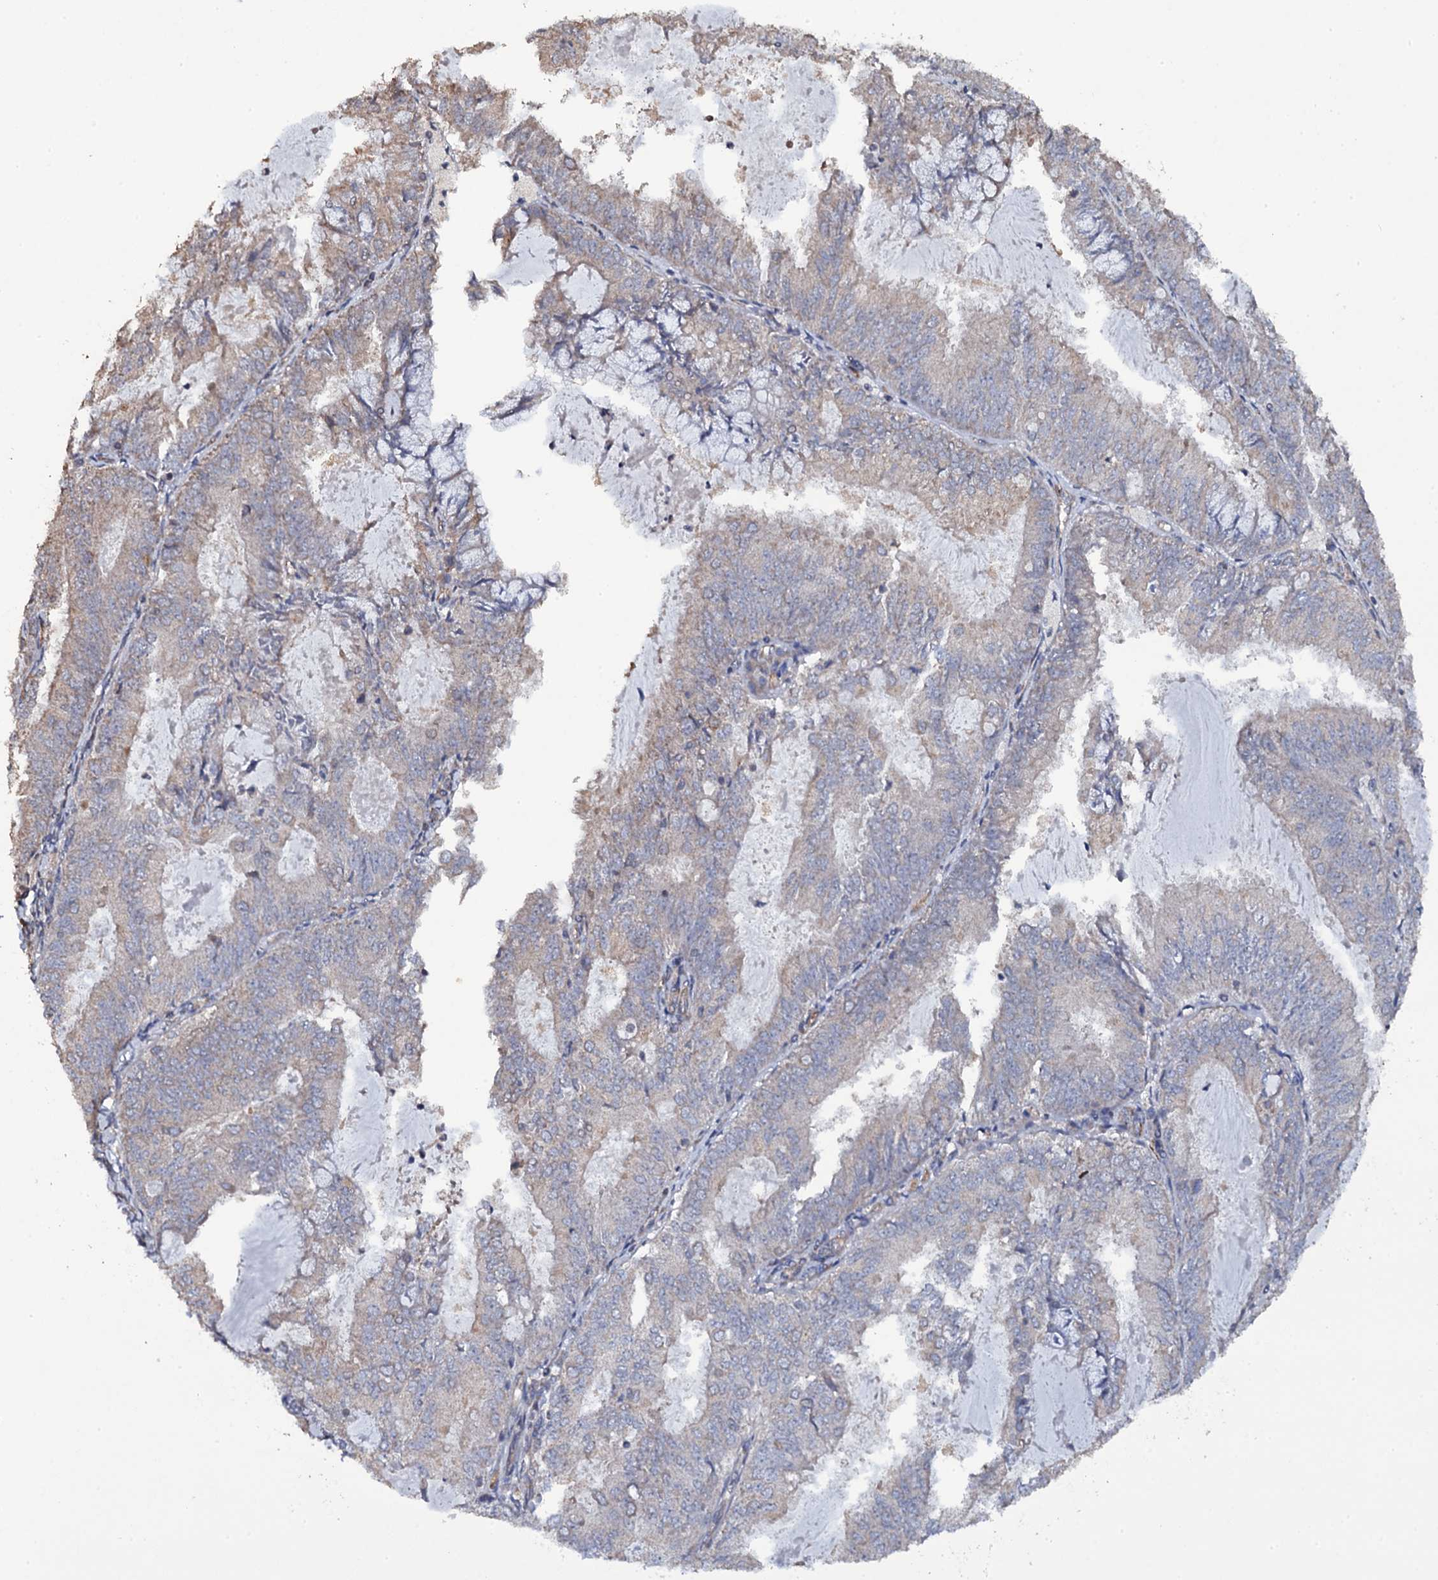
{"staining": {"intensity": "weak", "quantity": "25%-75%", "location": "cytoplasmic/membranous"}, "tissue": "endometrial cancer", "cell_type": "Tumor cells", "image_type": "cancer", "snomed": [{"axis": "morphology", "description": "Adenocarcinoma, NOS"}, {"axis": "topography", "description": "Endometrium"}], "caption": "Endometrial cancer stained for a protein (brown) displays weak cytoplasmic/membranous positive positivity in approximately 25%-75% of tumor cells.", "gene": "TTC23", "patient": {"sex": "female", "age": 57}}